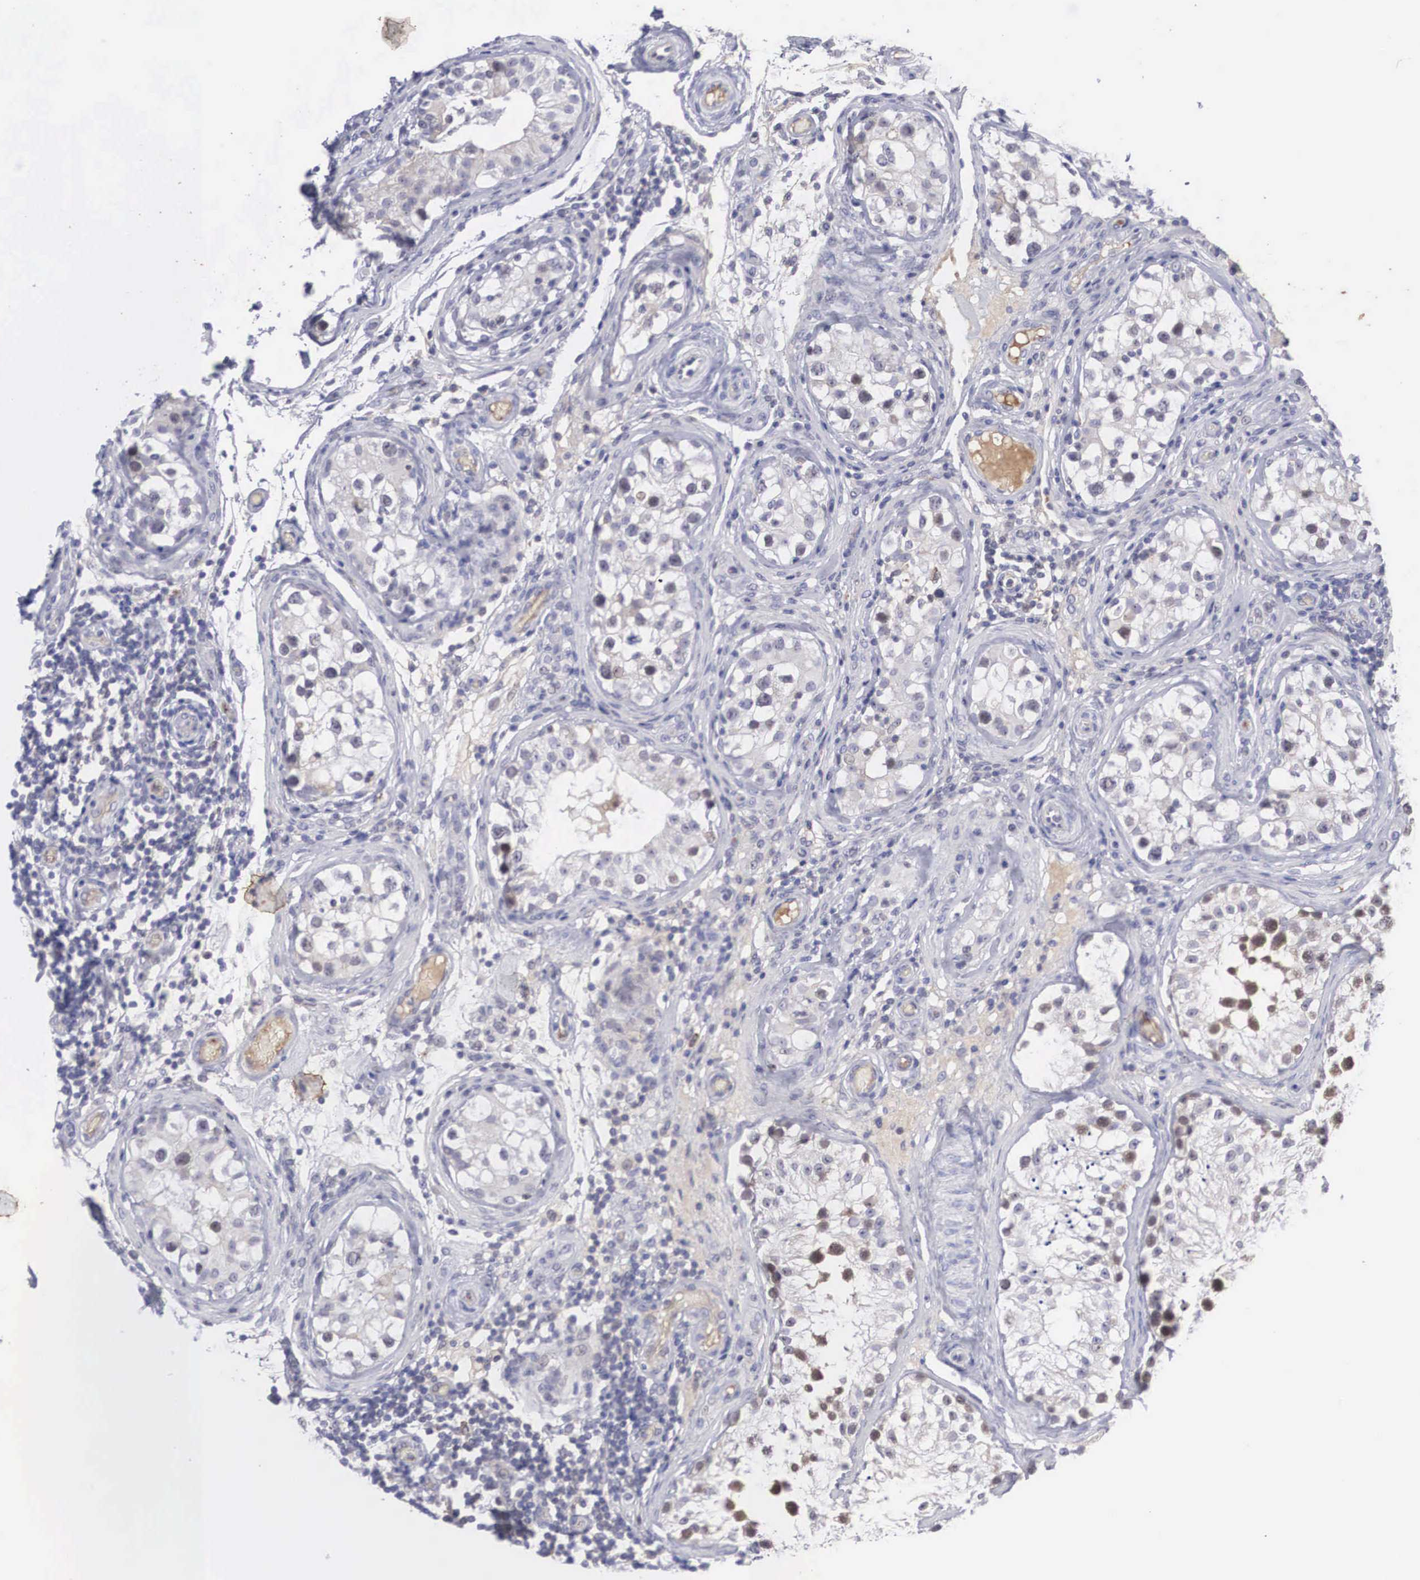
{"staining": {"intensity": "moderate", "quantity": "<25%", "location": "cytoplasmic/membranous"}, "tissue": "testis", "cell_type": "Cells in seminiferous ducts", "image_type": "normal", "snomed": [{"axis": "morphology", "description": "Normal tissue, NOS"}, {"axis": "topography", "description": "Testis"}], "caption": "Normal testis was stained to show a protein in brown. There is low levels of moderate cytoplasmic/membranous staining in about <25% of cells in seminiferous ducts.", "gene": "RBPJ", "patient": {"sex": "male", "age": 24}}